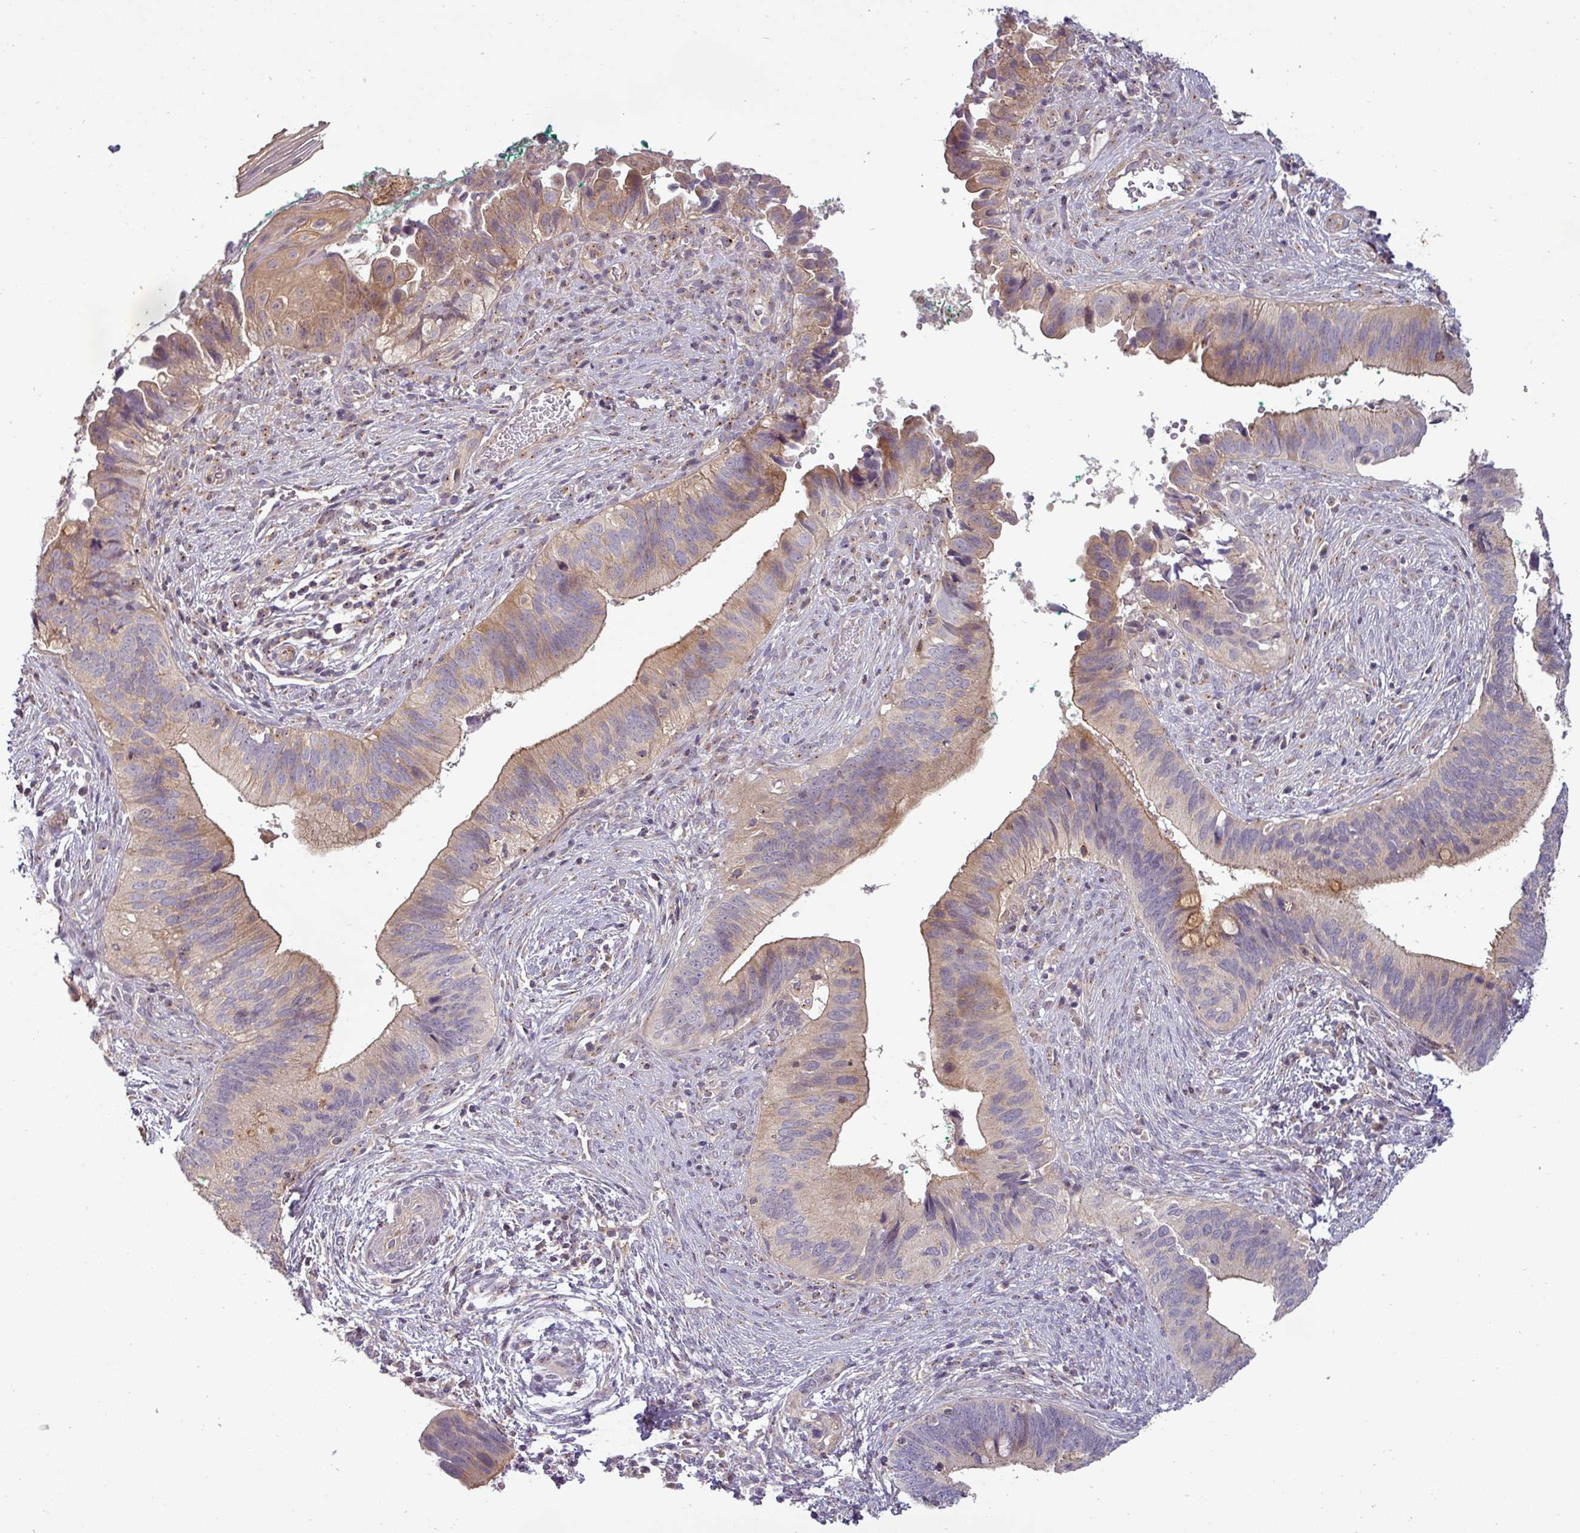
{"staining": {"intensity": "moderate", "quantity": "25%-75%", "location": "cytoplasmic/membranous"}, "tissue": "cervical cancer", "cell_type": "Tumor cells", "image_type": "cancer", "snomed": [{"axis": "morphology", "description": "Adenocarcinoma, NOS"}, {"axis": "topography", "description": "Cervix"}], "caption": "Immunohistochemistry photomicrograph of cervical cancer (adenocarcinoma) stained for a protein (brown), which exhibits medium levels of moderate cytoplasmic/membranous staining in about 25%-75% of tumor cells.", "gene": "NIN", "patient": {"sex": "female", "age": 42}}